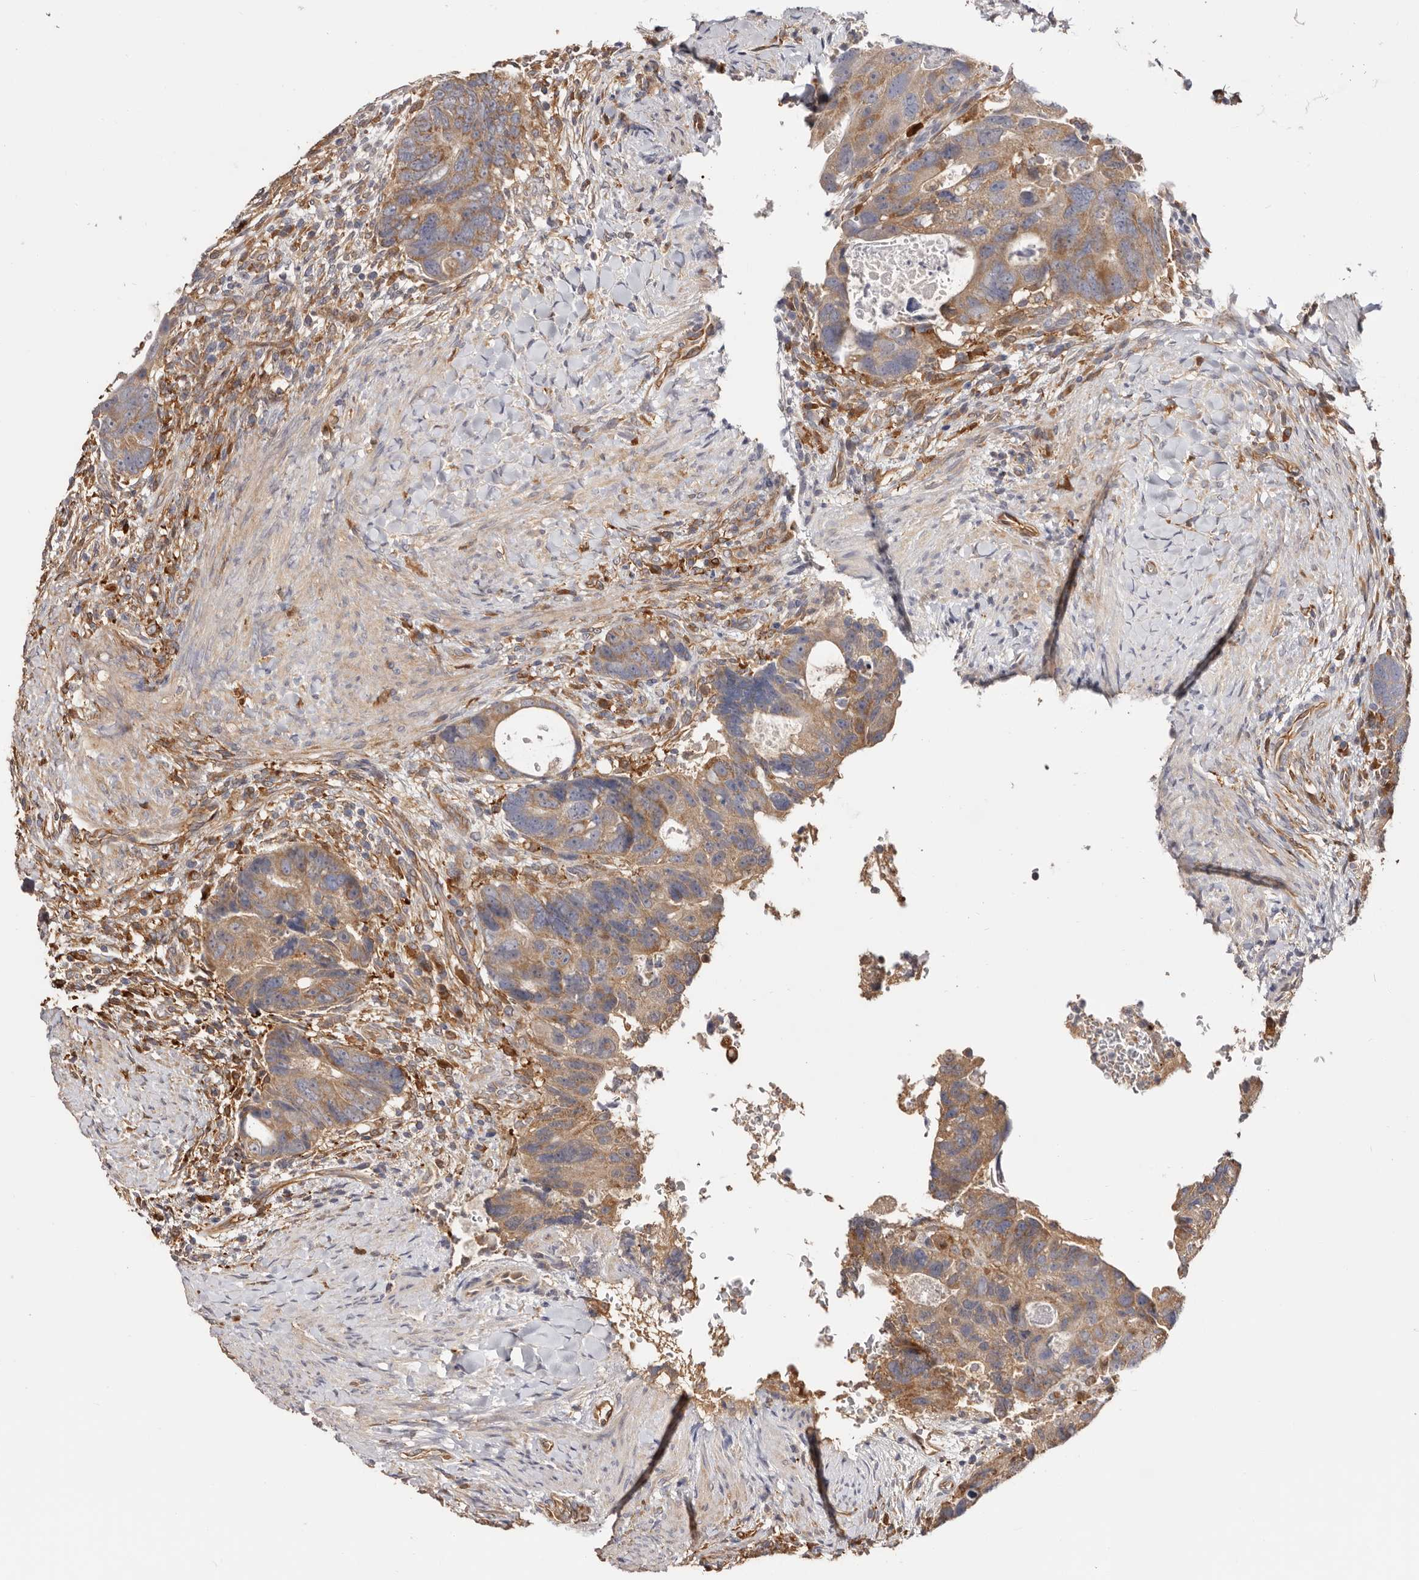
{"staining": {"intensity": "moderate", "quantity": ">75%", "location": "cytoplasmic/membranous"}, "tissue": "colorectal cancer", "cell_type": "Tumor cells", "image_type": "cancer", "snomed": [{"axis": "morphology", "description": "Adenocarcinoma, NOS"}, {"axis": "topography", "description": "Rectum"}], "caption": "Immunohistochemistry of colorectal adenocarcinoma displays medium levels of moderate cytoplasmic/membranous staining in about >75% of tumor cells.", "gene": "LAP3", "patient": {"sex": "male", "age": 59}}